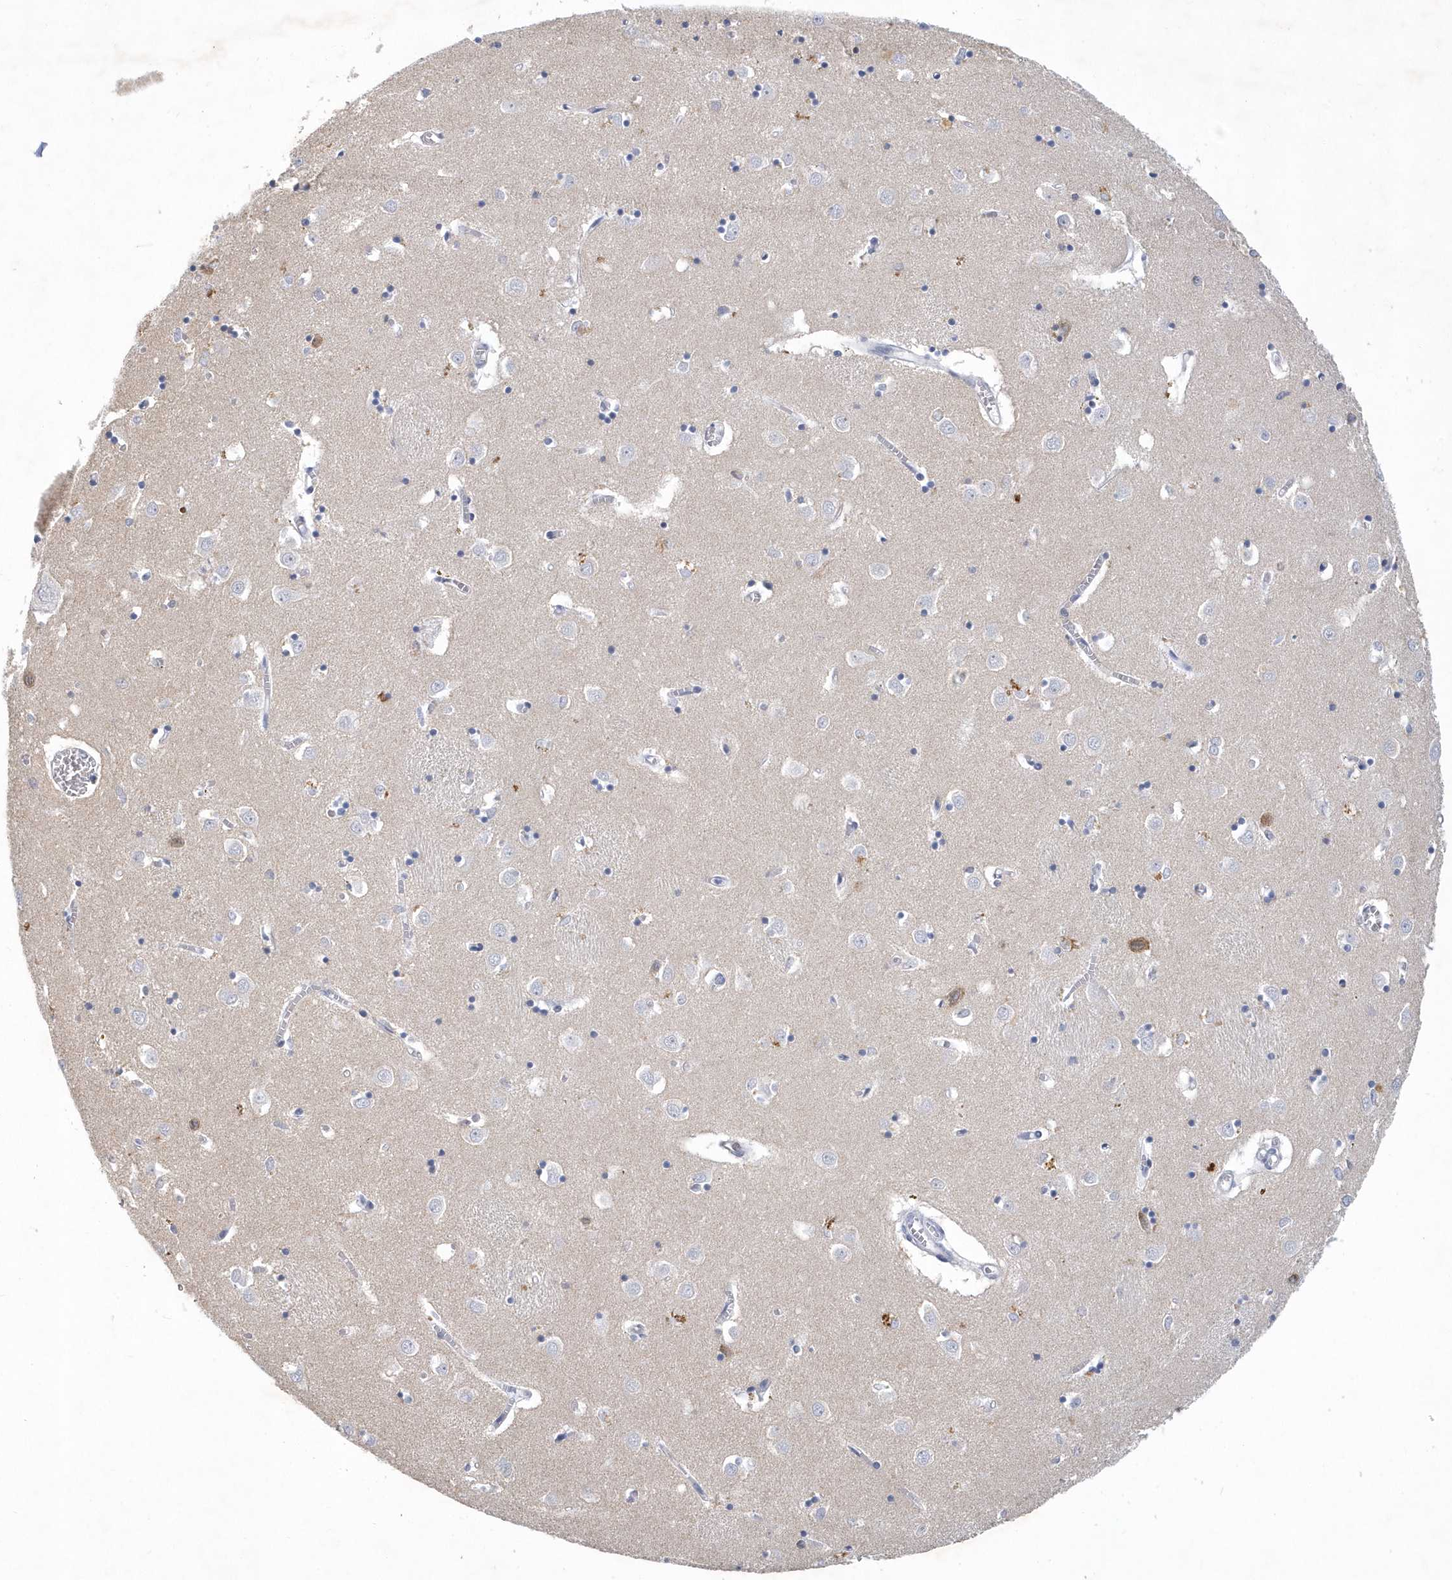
{"staining": {"intensity": "negative", "quantity": "none", "location": "none"}, "tissue": "caudate", "cell_type": "Glial cells", "image_type": "normal", "snomed": [{"axis": "morphology", "description": "Normal tissue, NOS"}, {"axis": "topography", "description": "Lateral ventricle wall"}], "caption": "An immunohistochemistry micrograph of normal caudate is shown. There is no staining in glial cells of caudate. (Brightfield microscopy of DAB immunohistochemistry at high magnification).", "gene": "SRGAP3", "patient": {"sex": "male", "age": 70}}